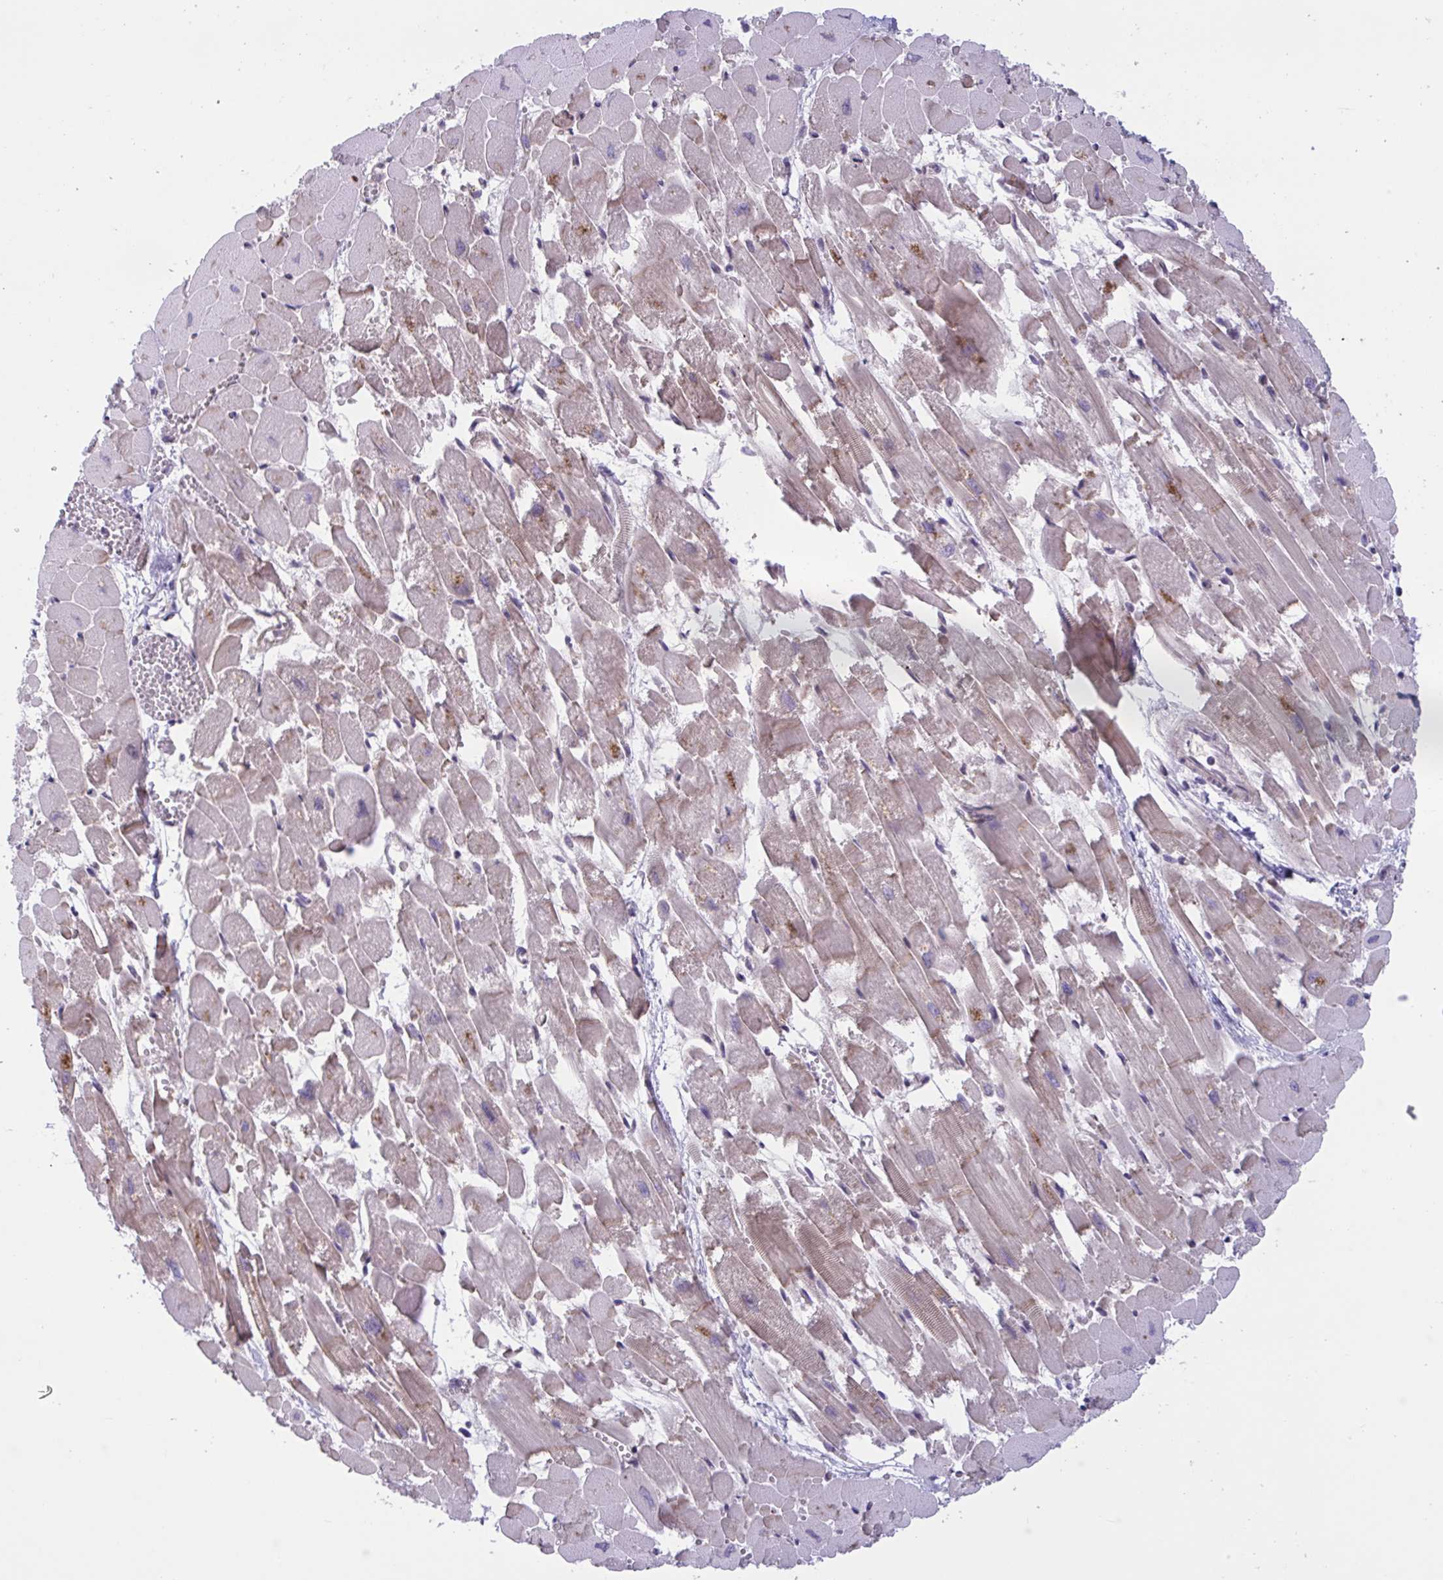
{"staining": {"intensity": "weak", "quantity": "25%-75%", "location": "cytoplasmic/membranous"}, "tissue": "heart muscle", "cell_type": "Cardiomyocytes", "image_type": "normal", "snomed": [{"axis": "morphology", "description": "Normal tissue, NOS"}, {"axis": "topography", "description": "Heart"}], "caption": "Unremarkable heart muscle displays weak cytoplasmic/membranous staining in about 25%-75% of cardiomyocytes, visualized by immunohistochemistry. The staining was performed using DAB (3,3'-diaminobenzidine) to visualize the protein expression in brown, while the nuclei were stained in blue with hematoxylin (Magnification: 20x).", "gene": "TTC7B", "patient": {"sex": "female", "age": 52}}